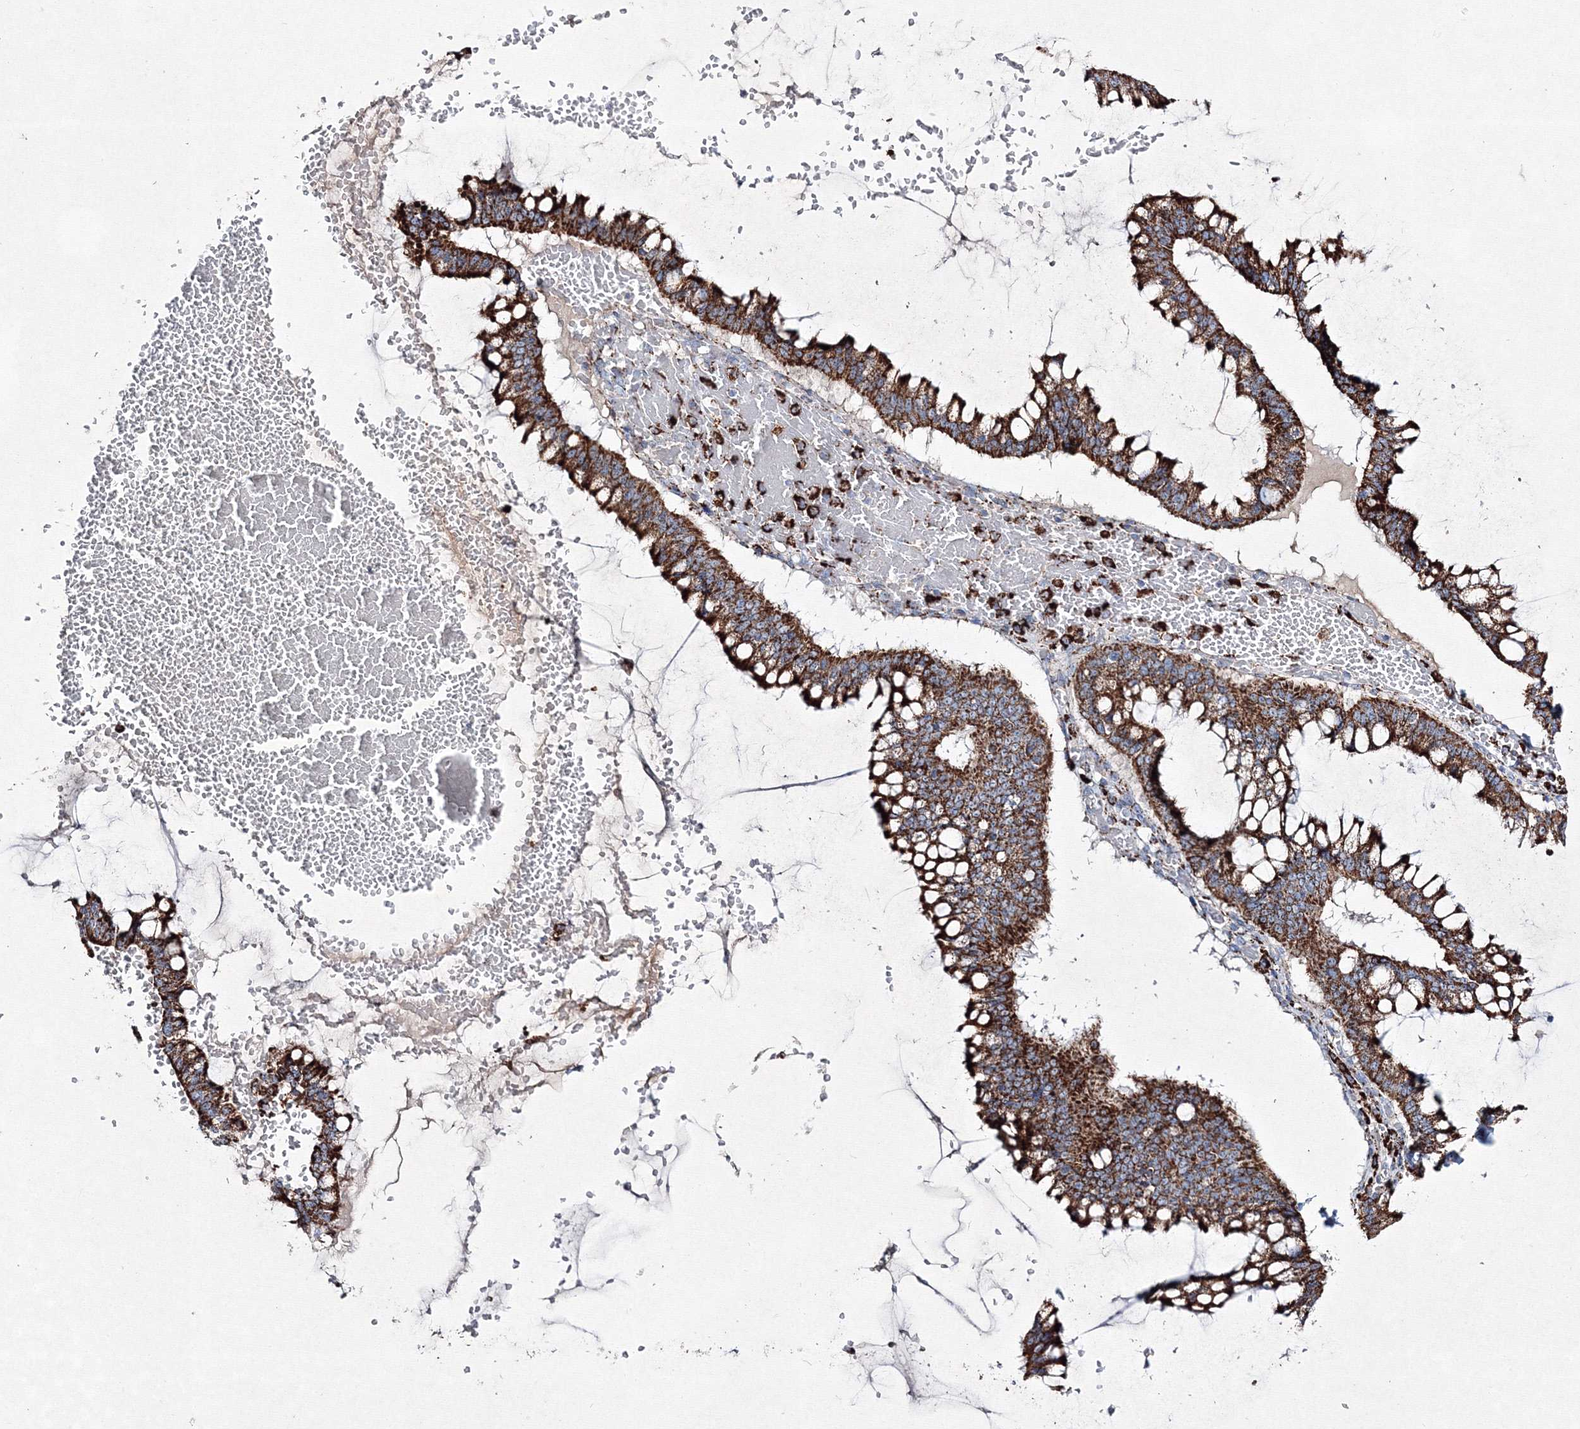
{"staining": {"intensity": "strong", "quantity": ">75%", "location": "cytoplasmic/membranous"}, "tissue": "ovarian cancer", "cell_type": "Tumor cells", "image_type": "cancer", "snomed": [{"axis": "morphology", "description": "Cystadenocarcinoma, mucinous, NOS"}, {"axis": "topography", "description": "Ovary"}], "caption": "Ovarian cancer (mucinous cystadenocarcinoma) was stained to show a protein in brown. There is high levels of strong cytoplasmic/membranous positivity in approximately >75% of tumor cells.", "gene": "IGSF9", "patient": {"sex": "female", "age": 73}}